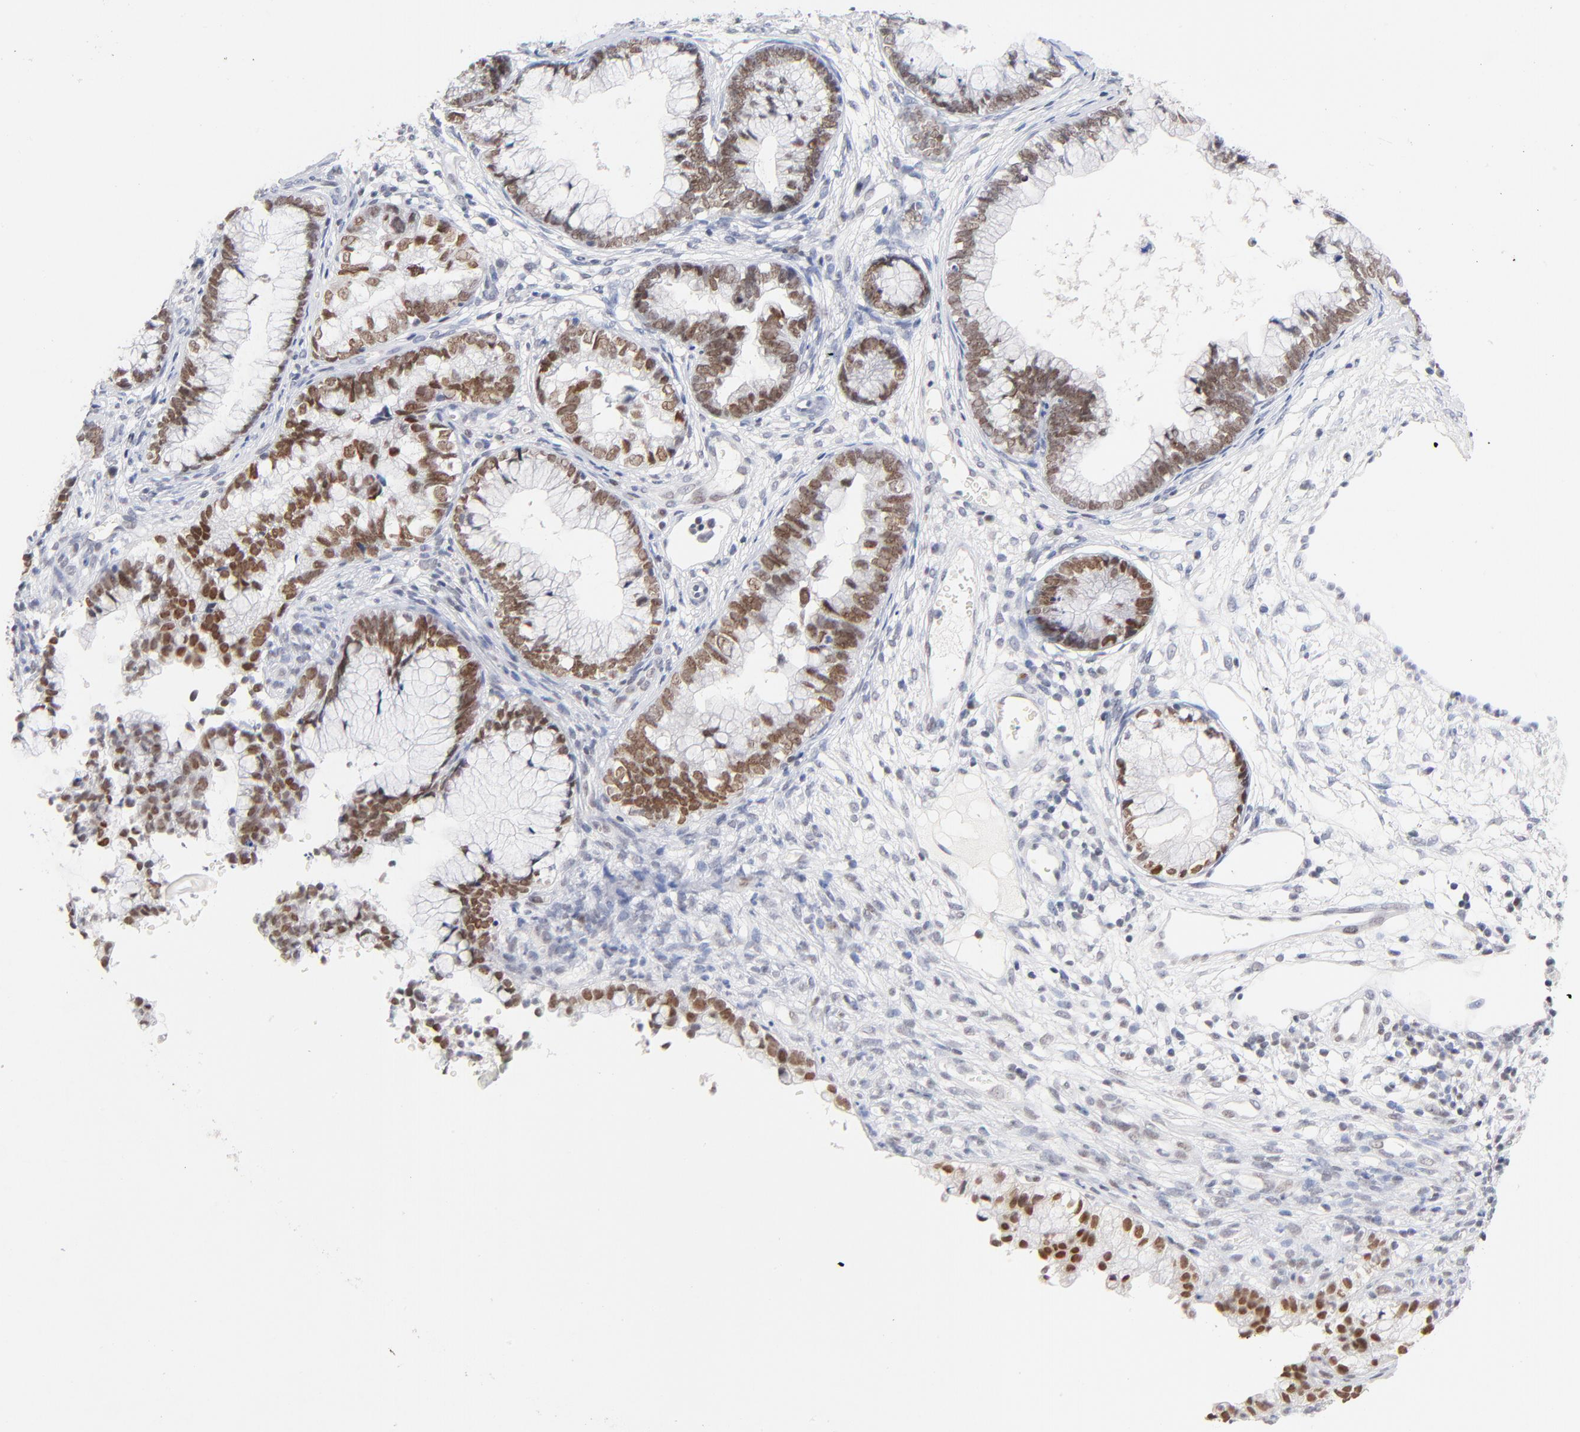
{"staining": {"intensity": "moderate", "quantity": ">75%", "location": "nuclear"}, "tissue": "cervical cancer", "cell_type": "Tumor cells", "image_type": "cancer", "snomed": [{"axis": "morphology", "description": "Adenocarcinoma, NOS"}, {"axis": "topography", "description": "Cervix"}], "caption": "Protein staining exhibits moderate nuclear expression in approximately >75% of tumor cells in cervical adenocarcinoma.", "gene": "ORC2", "patient": {"sex": "female", "age": 44}}